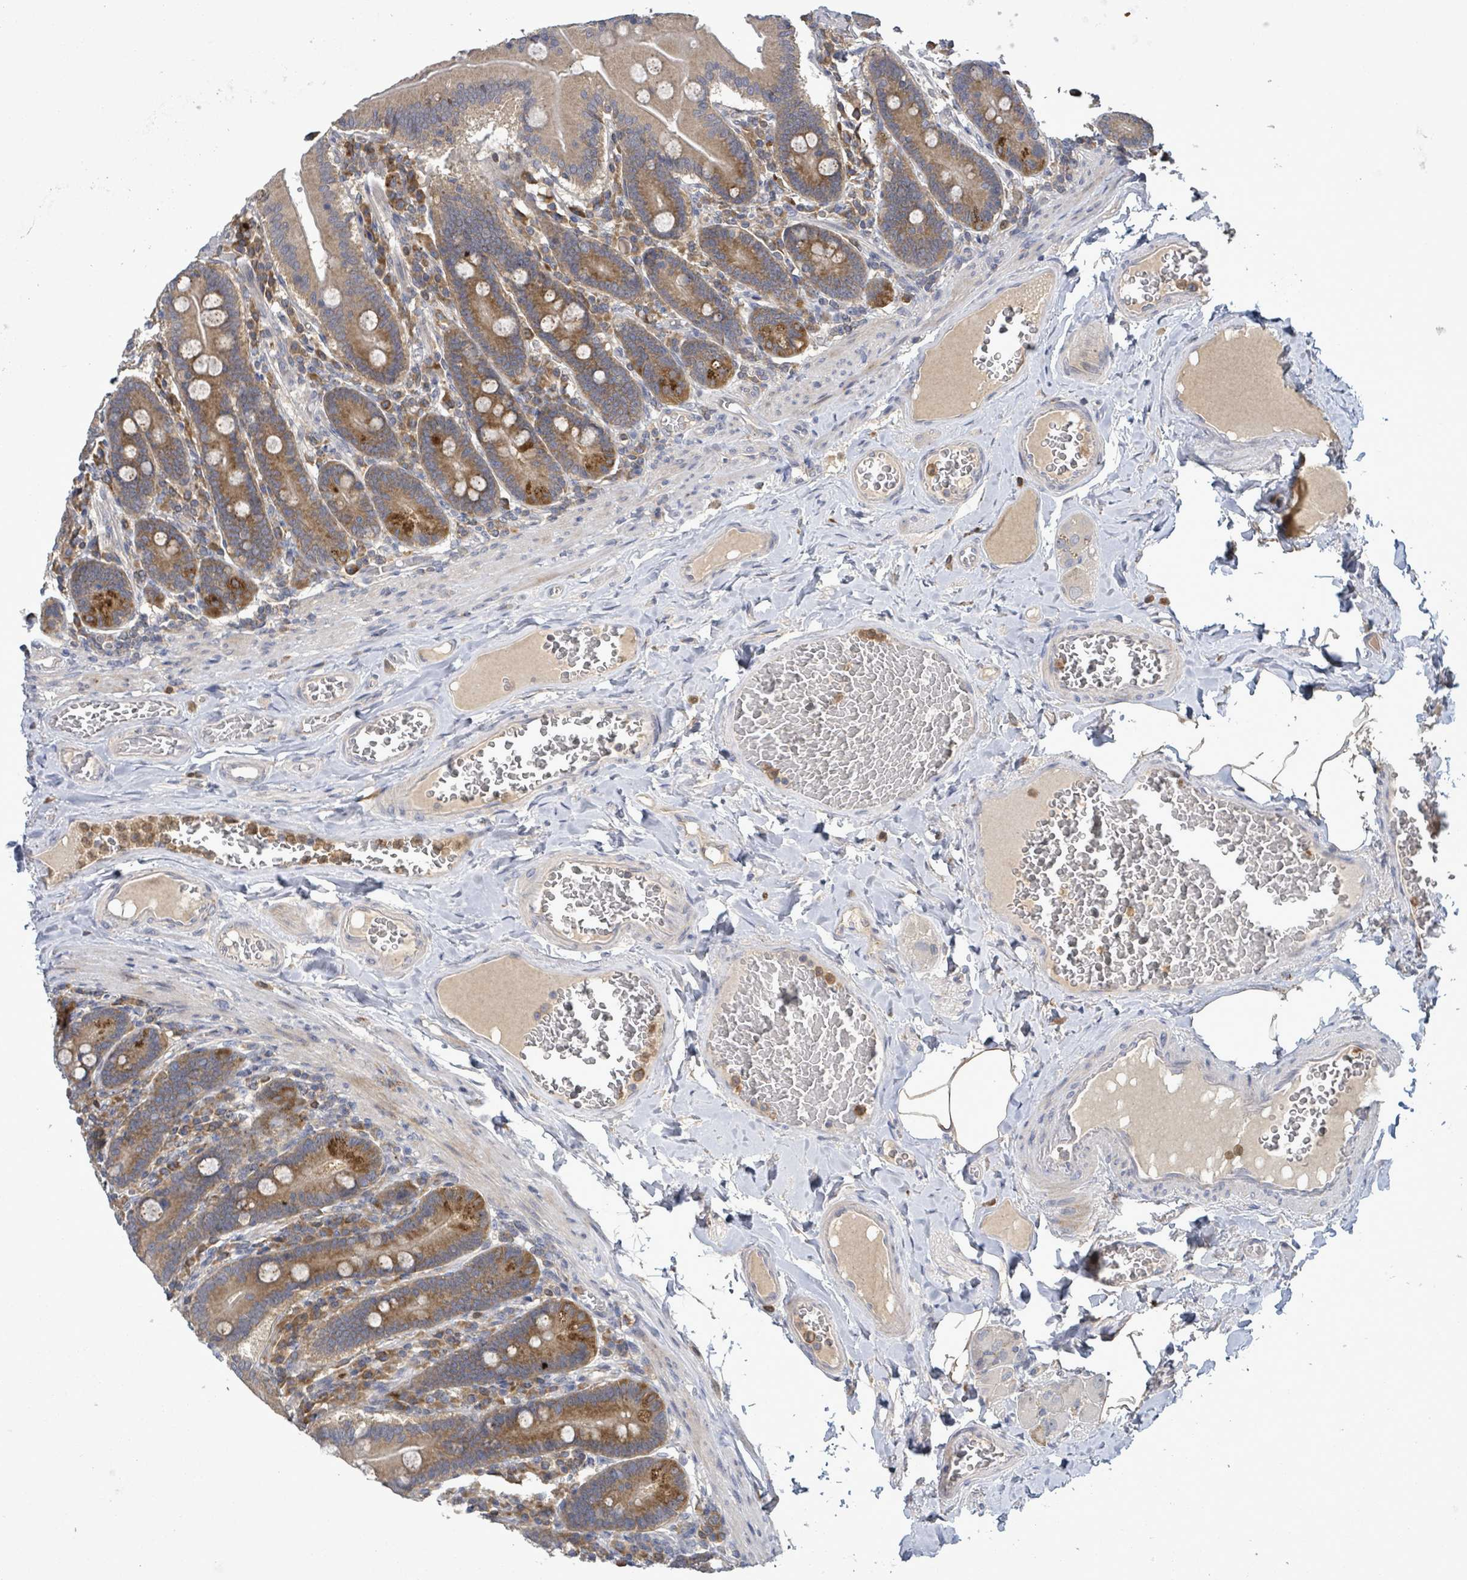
{"staining": {"intensity": "moderate", "quantity": "25%-75%", "location": "cytoplasmic/membranous"}, "tissue": "duodenum", "cell_type": "Glandular cells", "image_type": "normal", "snomed": [{"axis": "morphology", "description": "Normal tissue, NOS"}, {"axis": "topography", "description": "Duodenum"}], "caption": "Protein analysis of normal duodenum shows moderate cytoplasmic/membranous expression in about 25%-75% of glandular cells. (DAB IHC with brightfield microscopy, high magnification).", "gene": "SERPINE3", "patient": {"sex": "female", "age": 62}}